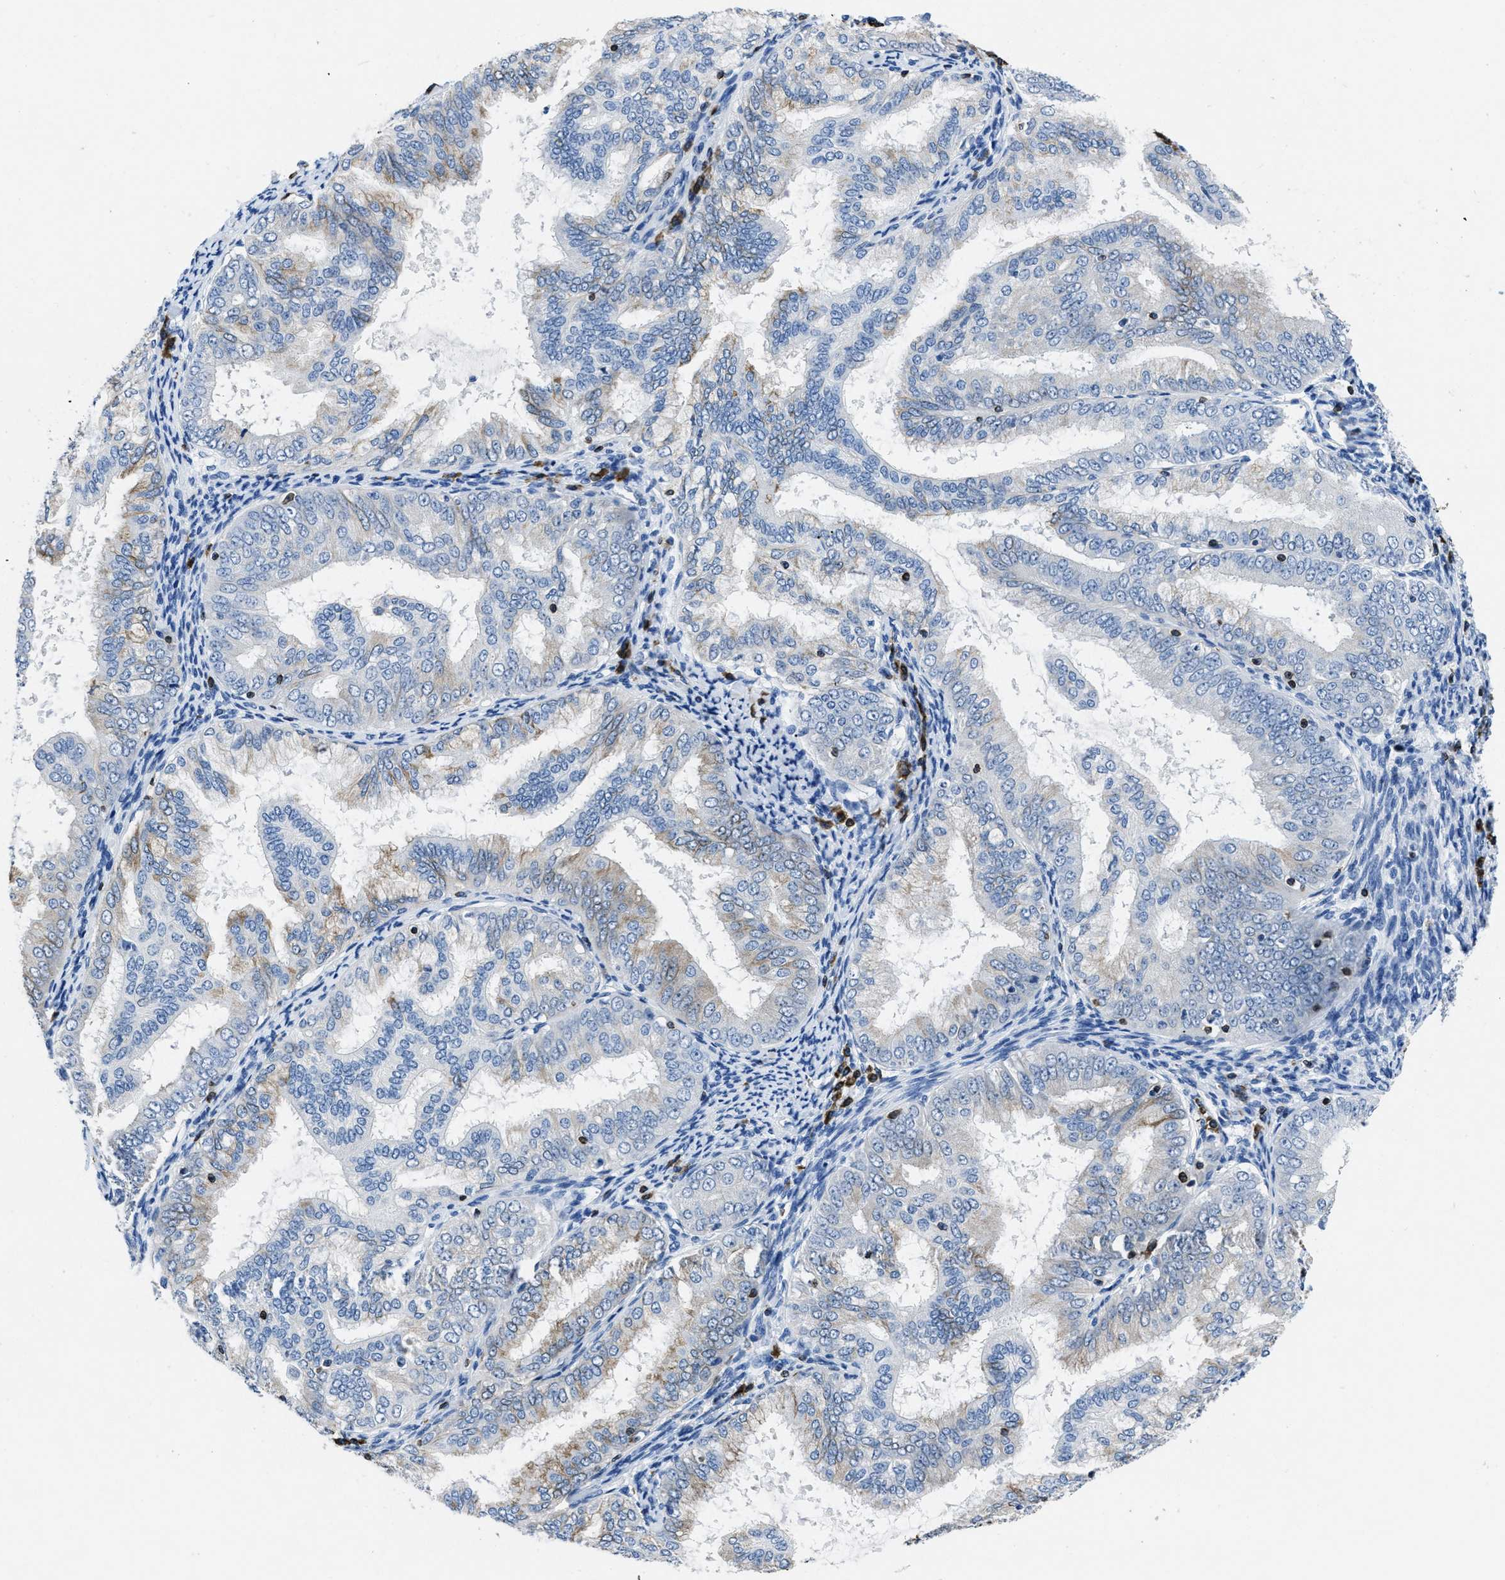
{"staining": {"intensity": "weak", "quantity": "<25%", "location": "cytoplasmic/membranous"}, "tissue": "endometrial cancer", "cell_type": "Tumor cells", "image_type": "cancer", "snomed": [{"axis": "morphology", "description": "Adenocarcinoma, NOS"}, {"axis": "topography", "description": "Endometrium"}], "caption": "The immunohistochemistry (IHC) photomicrograph has no significant expression in tumor cells of endometrial adenocarcinoma tissue.", "gene": "ITGA3", "patient": {"sex": "female", "age": 63}}